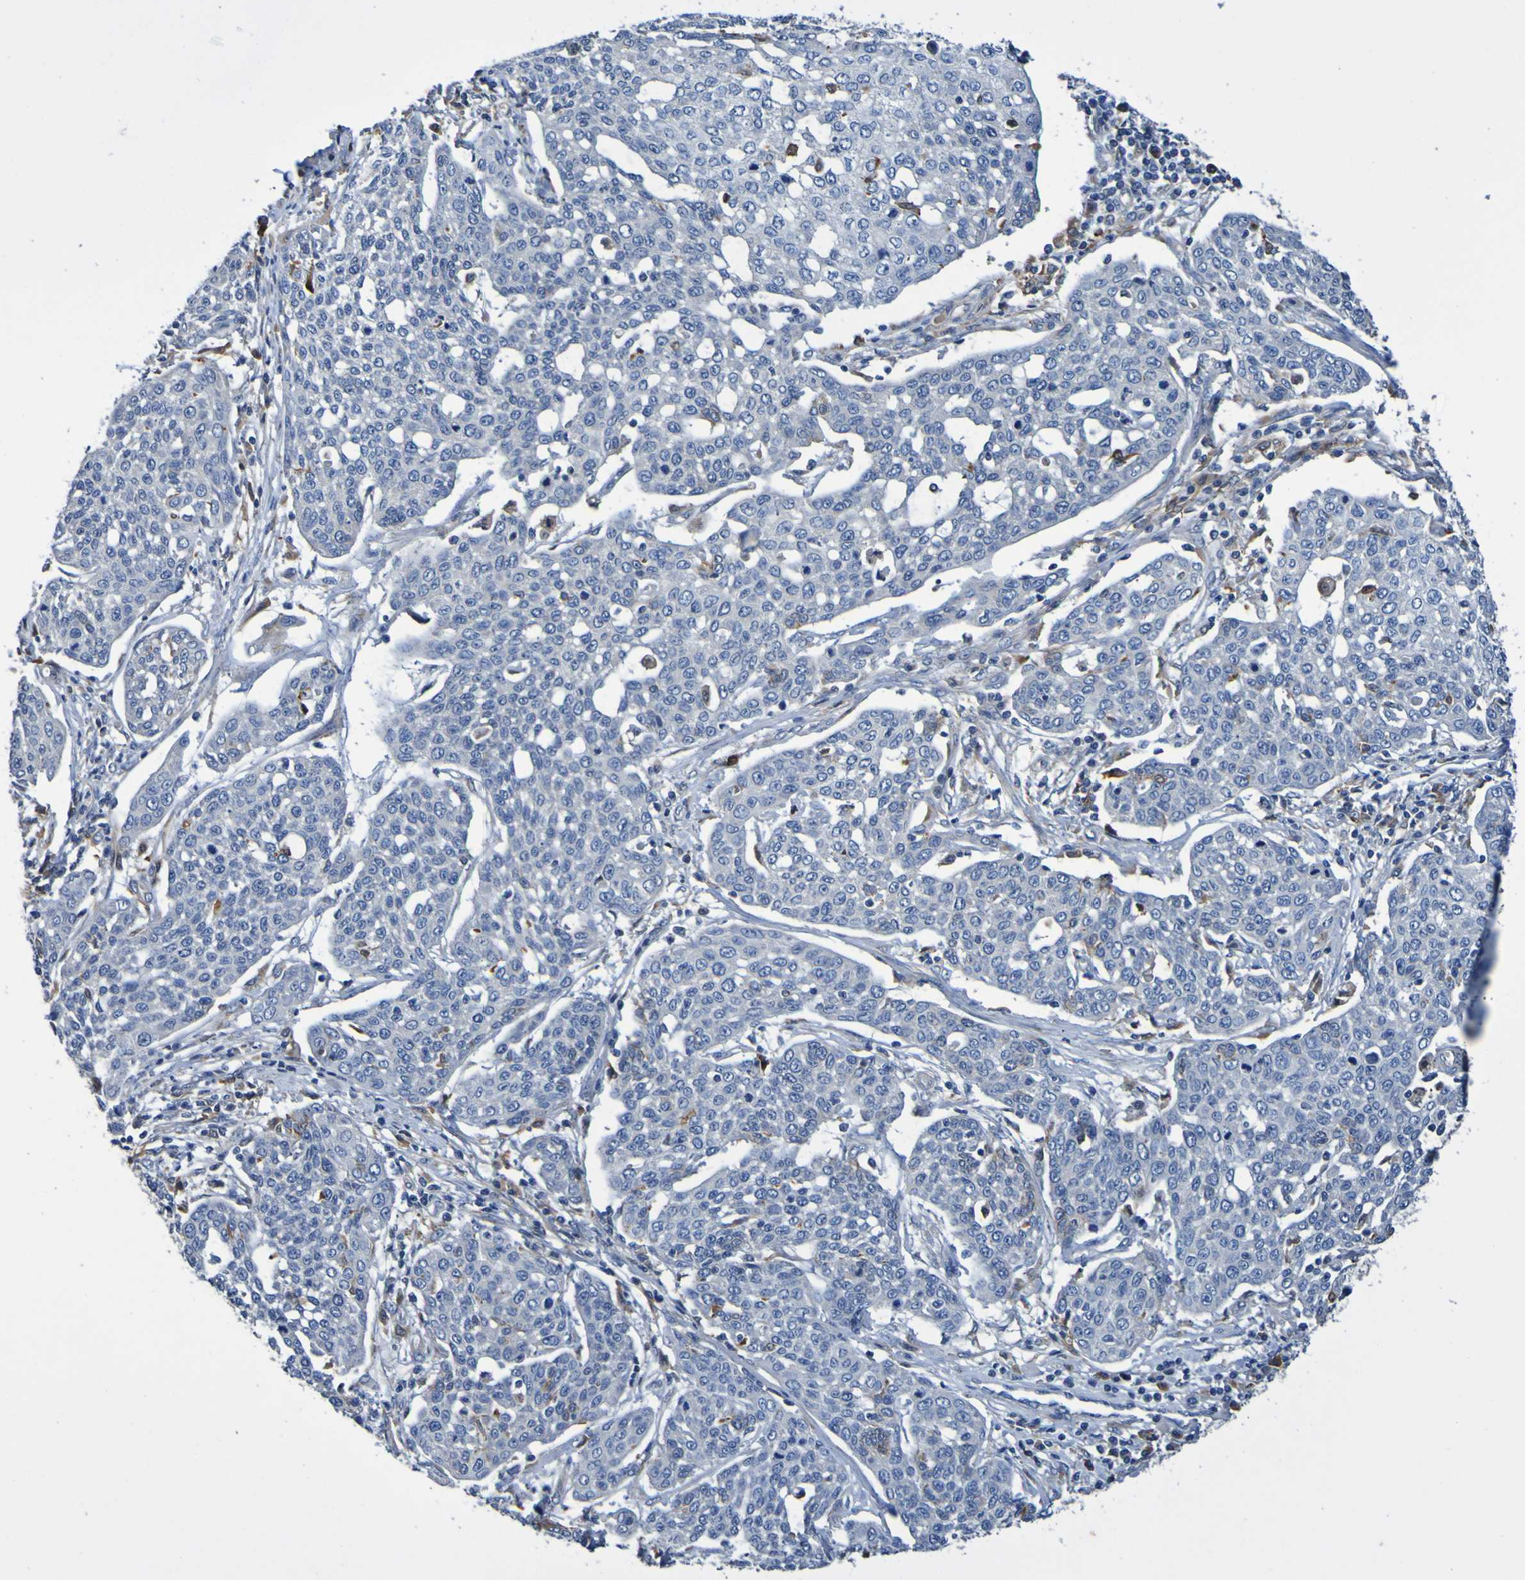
{"staining": {"intensity": "negative", "quantity": "none", "location": "none"}, "tissue": "cervical cancer", "cell_type": "Tumor cells", "image_type": "cancer", "snomed": [{"axis": "morphology", "description": "Squamous cell carcinoma, NOS"}, {"axis": "topography", "description": "Cervix"}], "caption": "There is no significant staining in tumor cells of cervical squamous cell carcinoma.", "gene": "METAP2", "patient": {"sex": "female", "age": 34}}